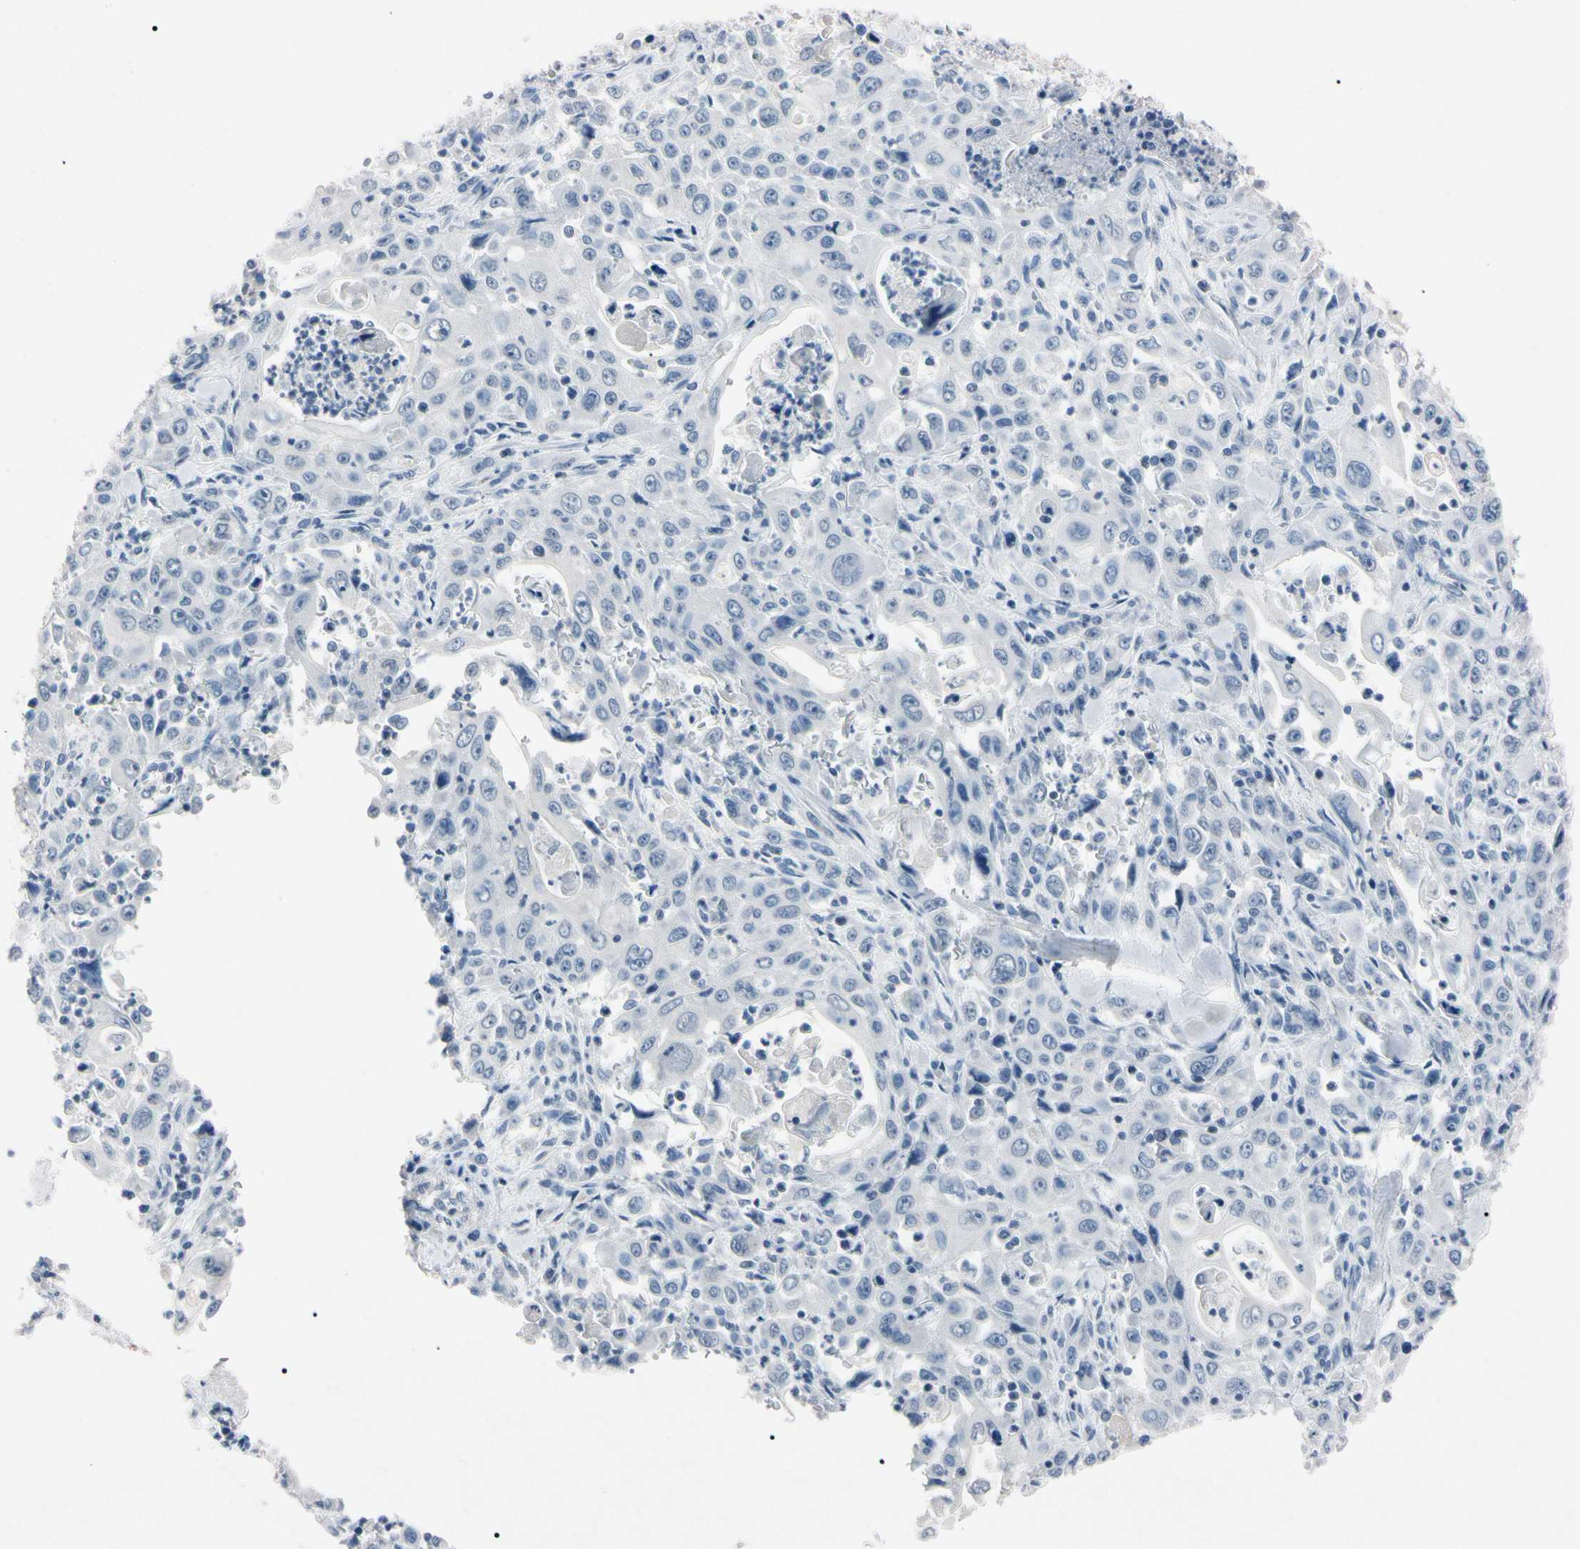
{"staining": {"intensity": "negative", "quantity": "none", "location": "none"}, "tissue": "pancreatic cancer", "cell_type": "Tumor cells", "image_type": "cancer", "snomed": [{"axis": "morphology", "description": "Adenocarcinoma, NOS"}, {"axis": "topography", "description": "Pancreas"}], "caption": "There is no significant expression in tumor cells of pancreatic cancer (adenocarcinoma).", "gene": "ELN", "patient": {"sex": "male", "age": 70}}